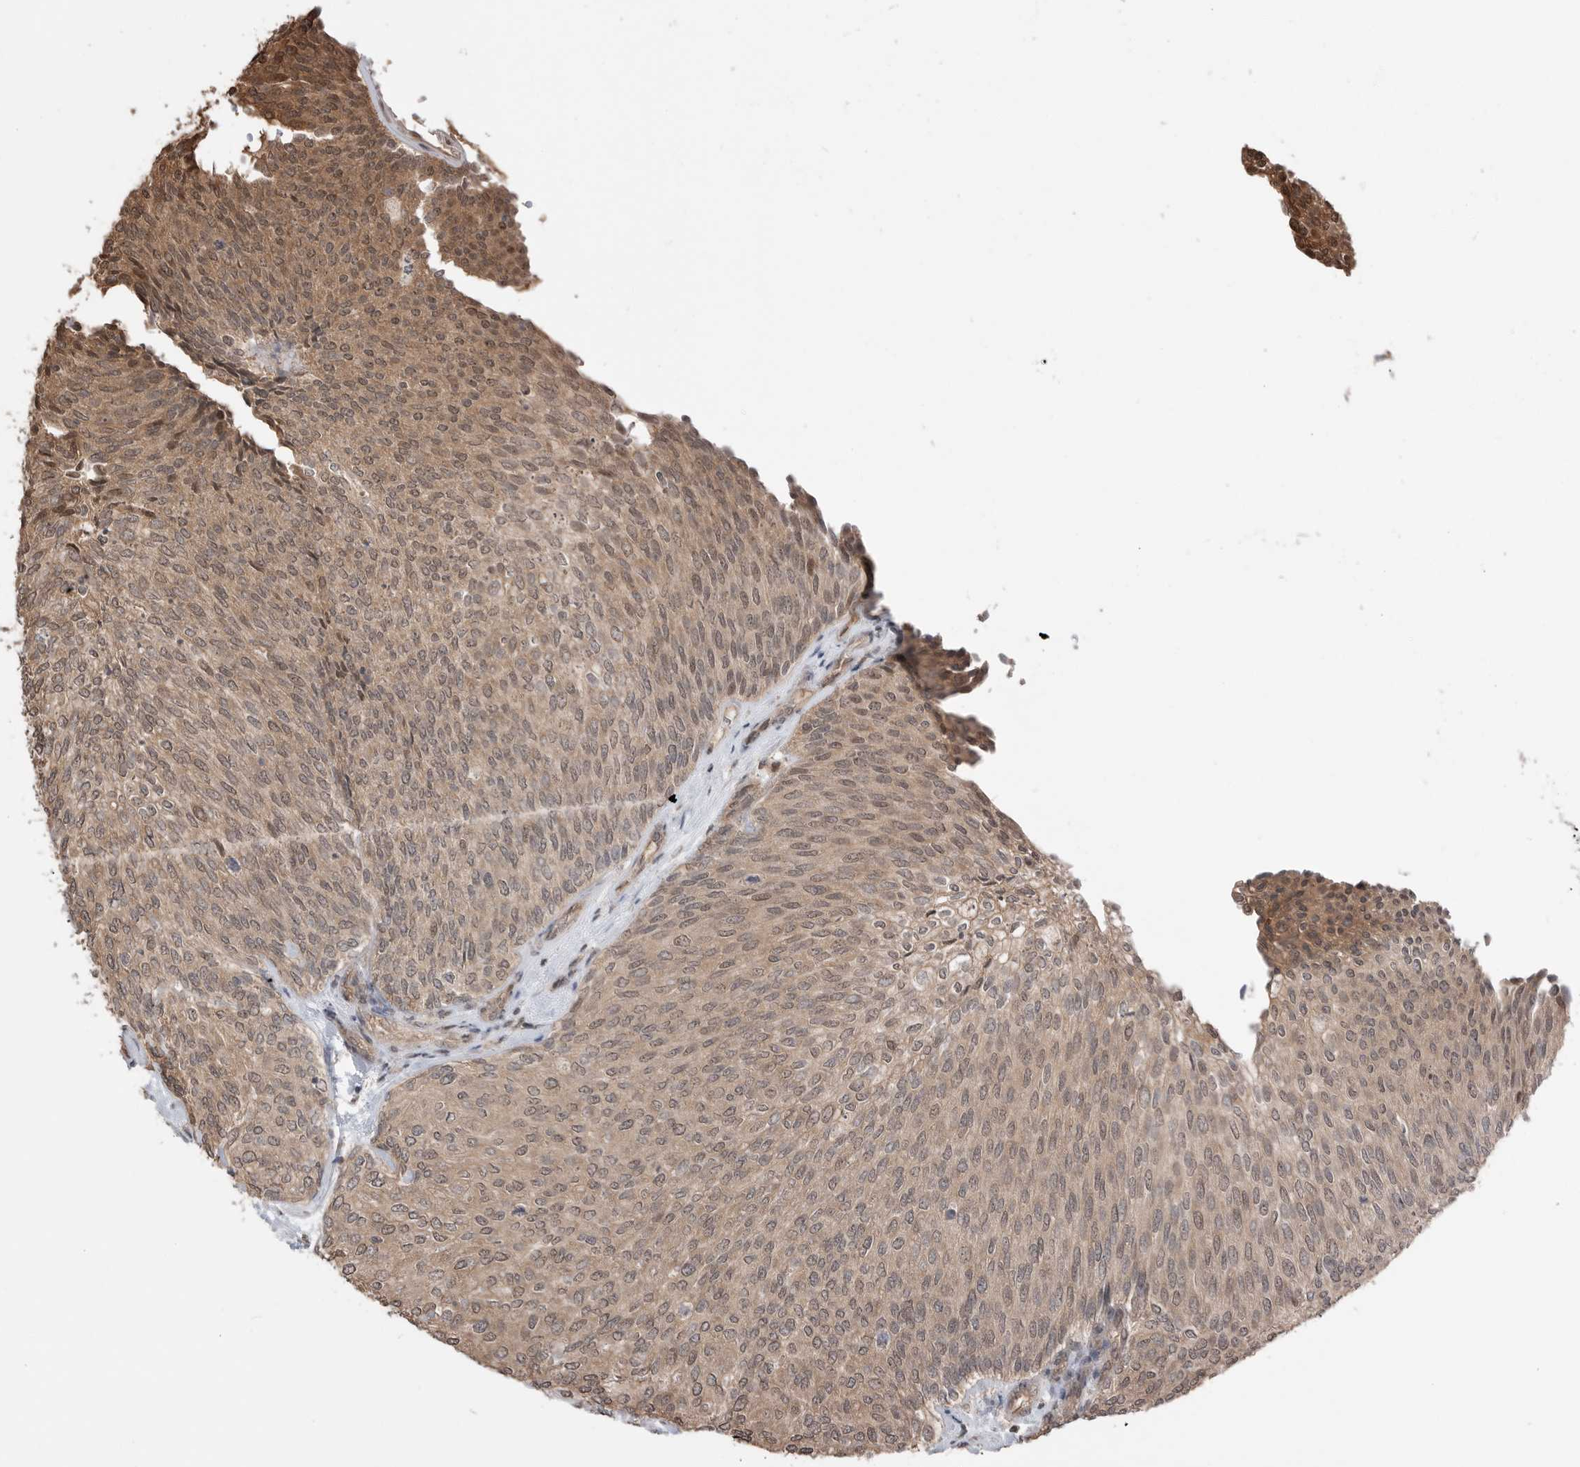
{"staining": {"intensity": "moderate", "quantity": ">75%", "location": "cytoplasmic/membranous,nuclear"}, "tissue": "urothelial cancer", "cell_type": "Tumor cells", "image_type": "cancer", "snomed": [{"axis": "morphology", "description": "Urothelial carcinoma, Low grade"}, {"axis": "topography", "description": "Urinary bladder"}], "caption": "Urothelial cancer tissue reveals moderate cytoplasmic/membranous and nuclear expression in approximately >75% of tumor cells", "gene": "PEAK1", "patient": {"sex": "female", "age": 79}}